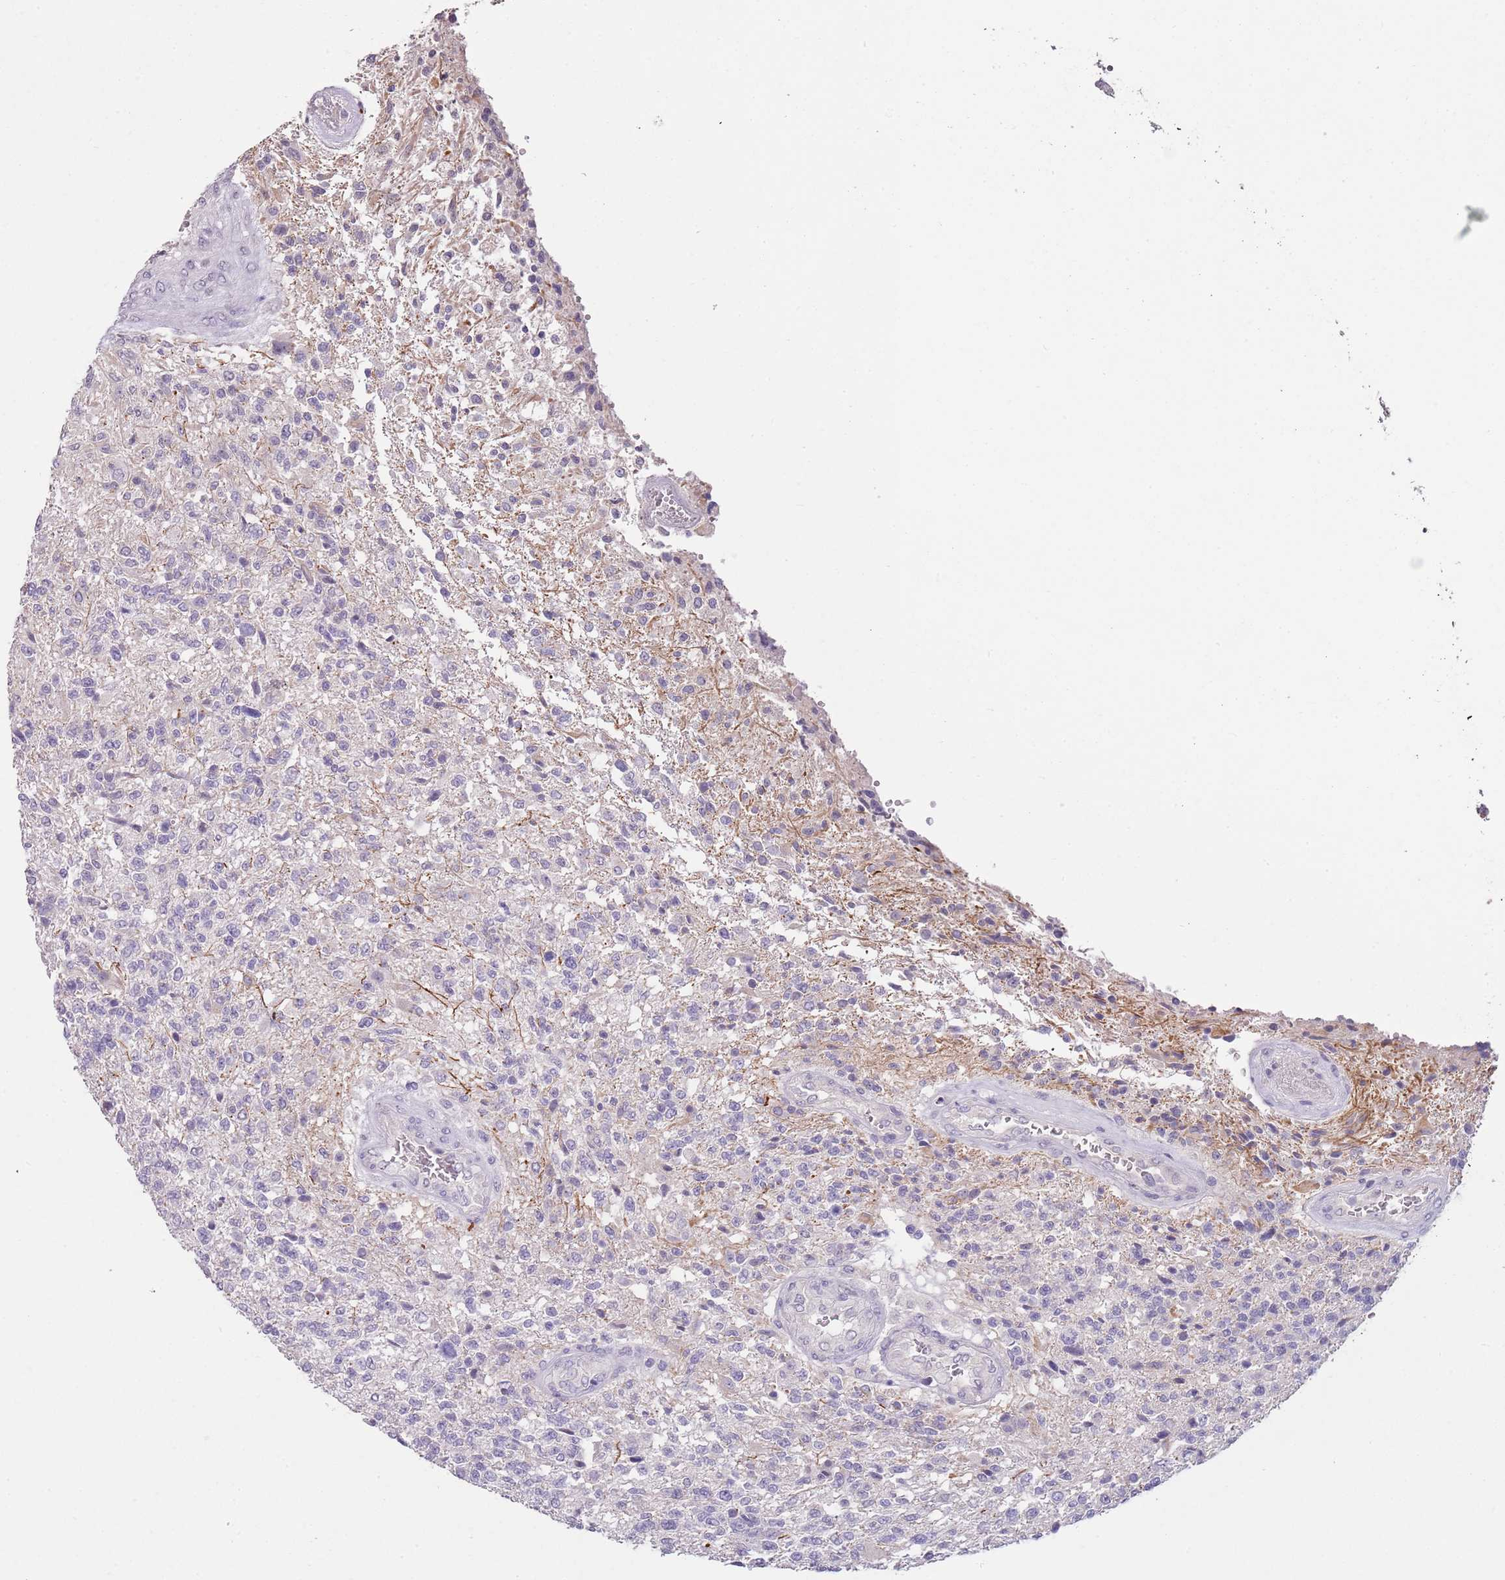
{"staining": {"intensity": "negative", "quantity": "none", "location": "none"}, "tissue": "glioma", "cell_type": "Tumor cells", "image_type": "cancer", "snomed": [{"axis": "morphology", "description": "Glioma, malignant, High grade"}, {"axis": "topography", "description": "Brain"}], "caption": "The immunohistochemistry micrograph has no significant positivity in tumor cells of glioma tissue.", "gene": "SLC35E3", "patient": {"sex": "male", "age": 56}}